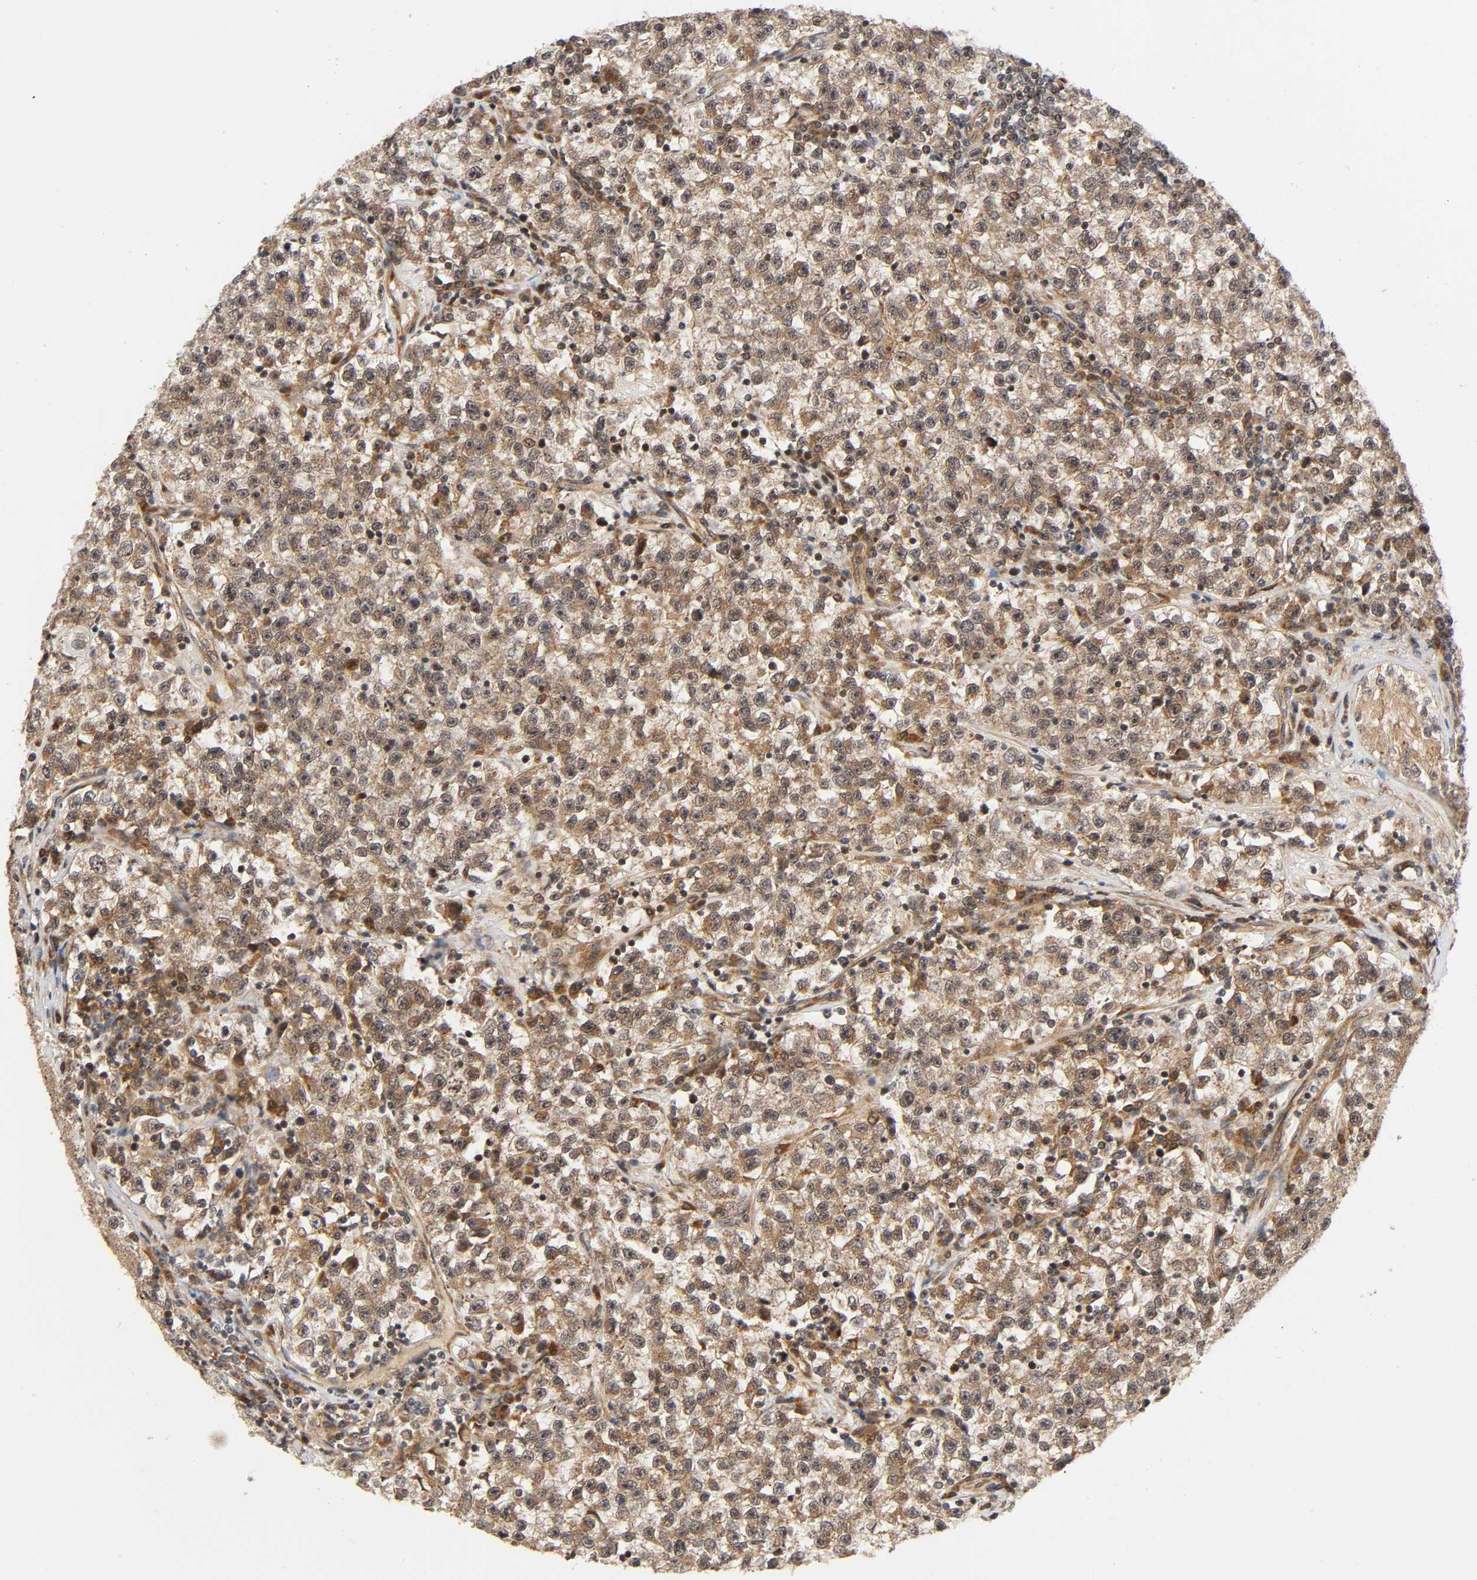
{"staining": {"intensity": "moderate", "quantity": ">75%", "location": "cytoplasmic/membranous,nuclear"}, "tissue": "testis cancer", "cell_type": "Tumor cells", "image_type": "cancer", "snomed": [{"axis": "morphology", "description": "Seminoma, NOS"}, {"axis": "topography", "description": "Testis"}], "caption": "Seminoma (testis) stained for a protein exhibits moderate cytoplasmic/membranous and nuclear positivity in tumor cells.", "gene": "IQCJ-SCHIP1", "patient": {"sex": "male", "age": 22}}